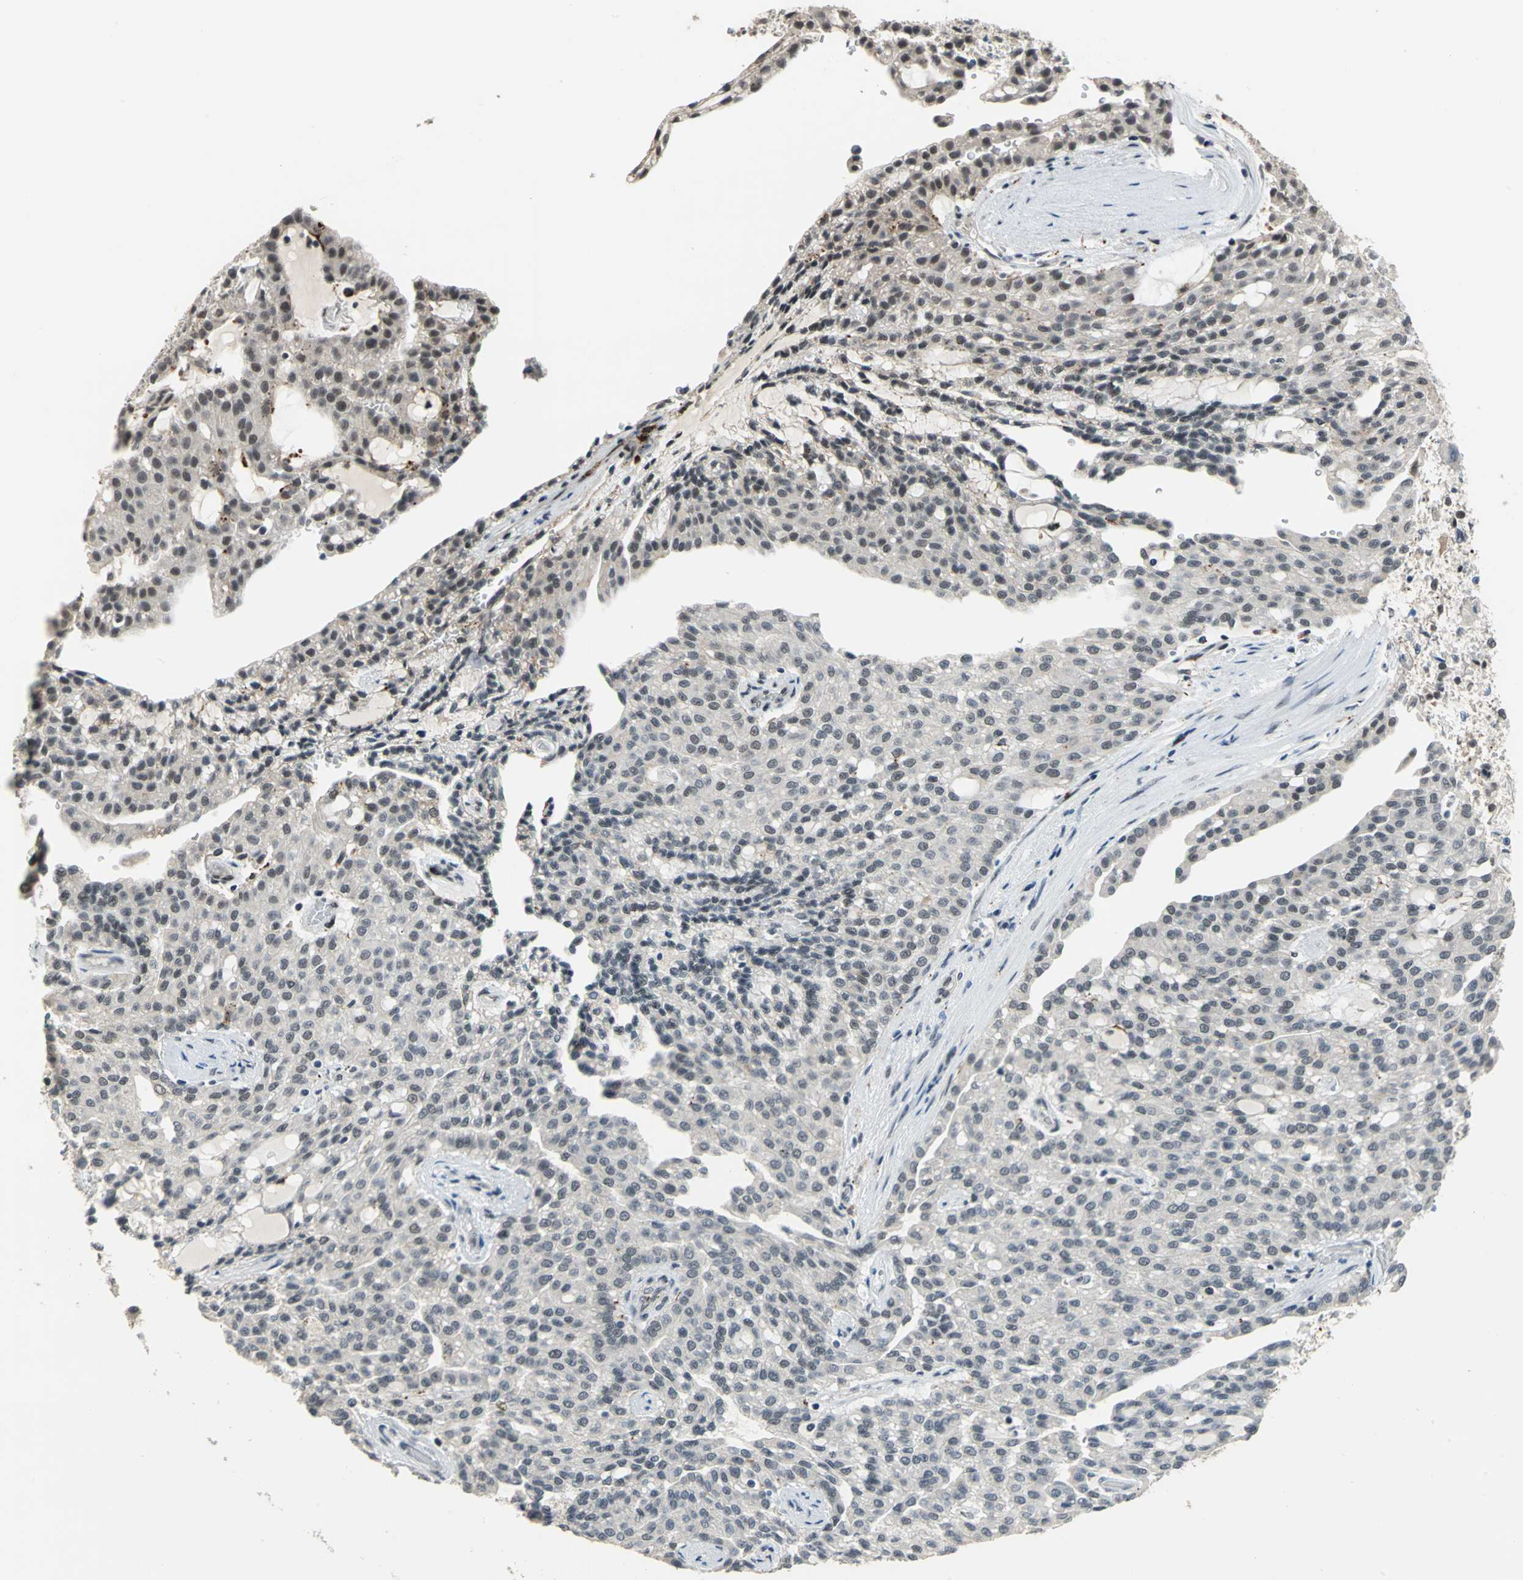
{"staining": {"intensity": "weak", "quantity": "<25%", "location": "nuclear"}, "tissue": "renal cancer", "cell_type": "Tumor cells", "image_type": "cancer", "snomed": [{"axis": "morphology", "description": "Adenocarcinoma, NOS"}, {"axis": "topography", "description": "Kidney"}], "caption": "DAB immunohistochemical staining of human renal adenocarcinoma shows no significant staining in tumor cells.", "gene": "ELF2", "patient": {"sex": "male", "age": 63}}